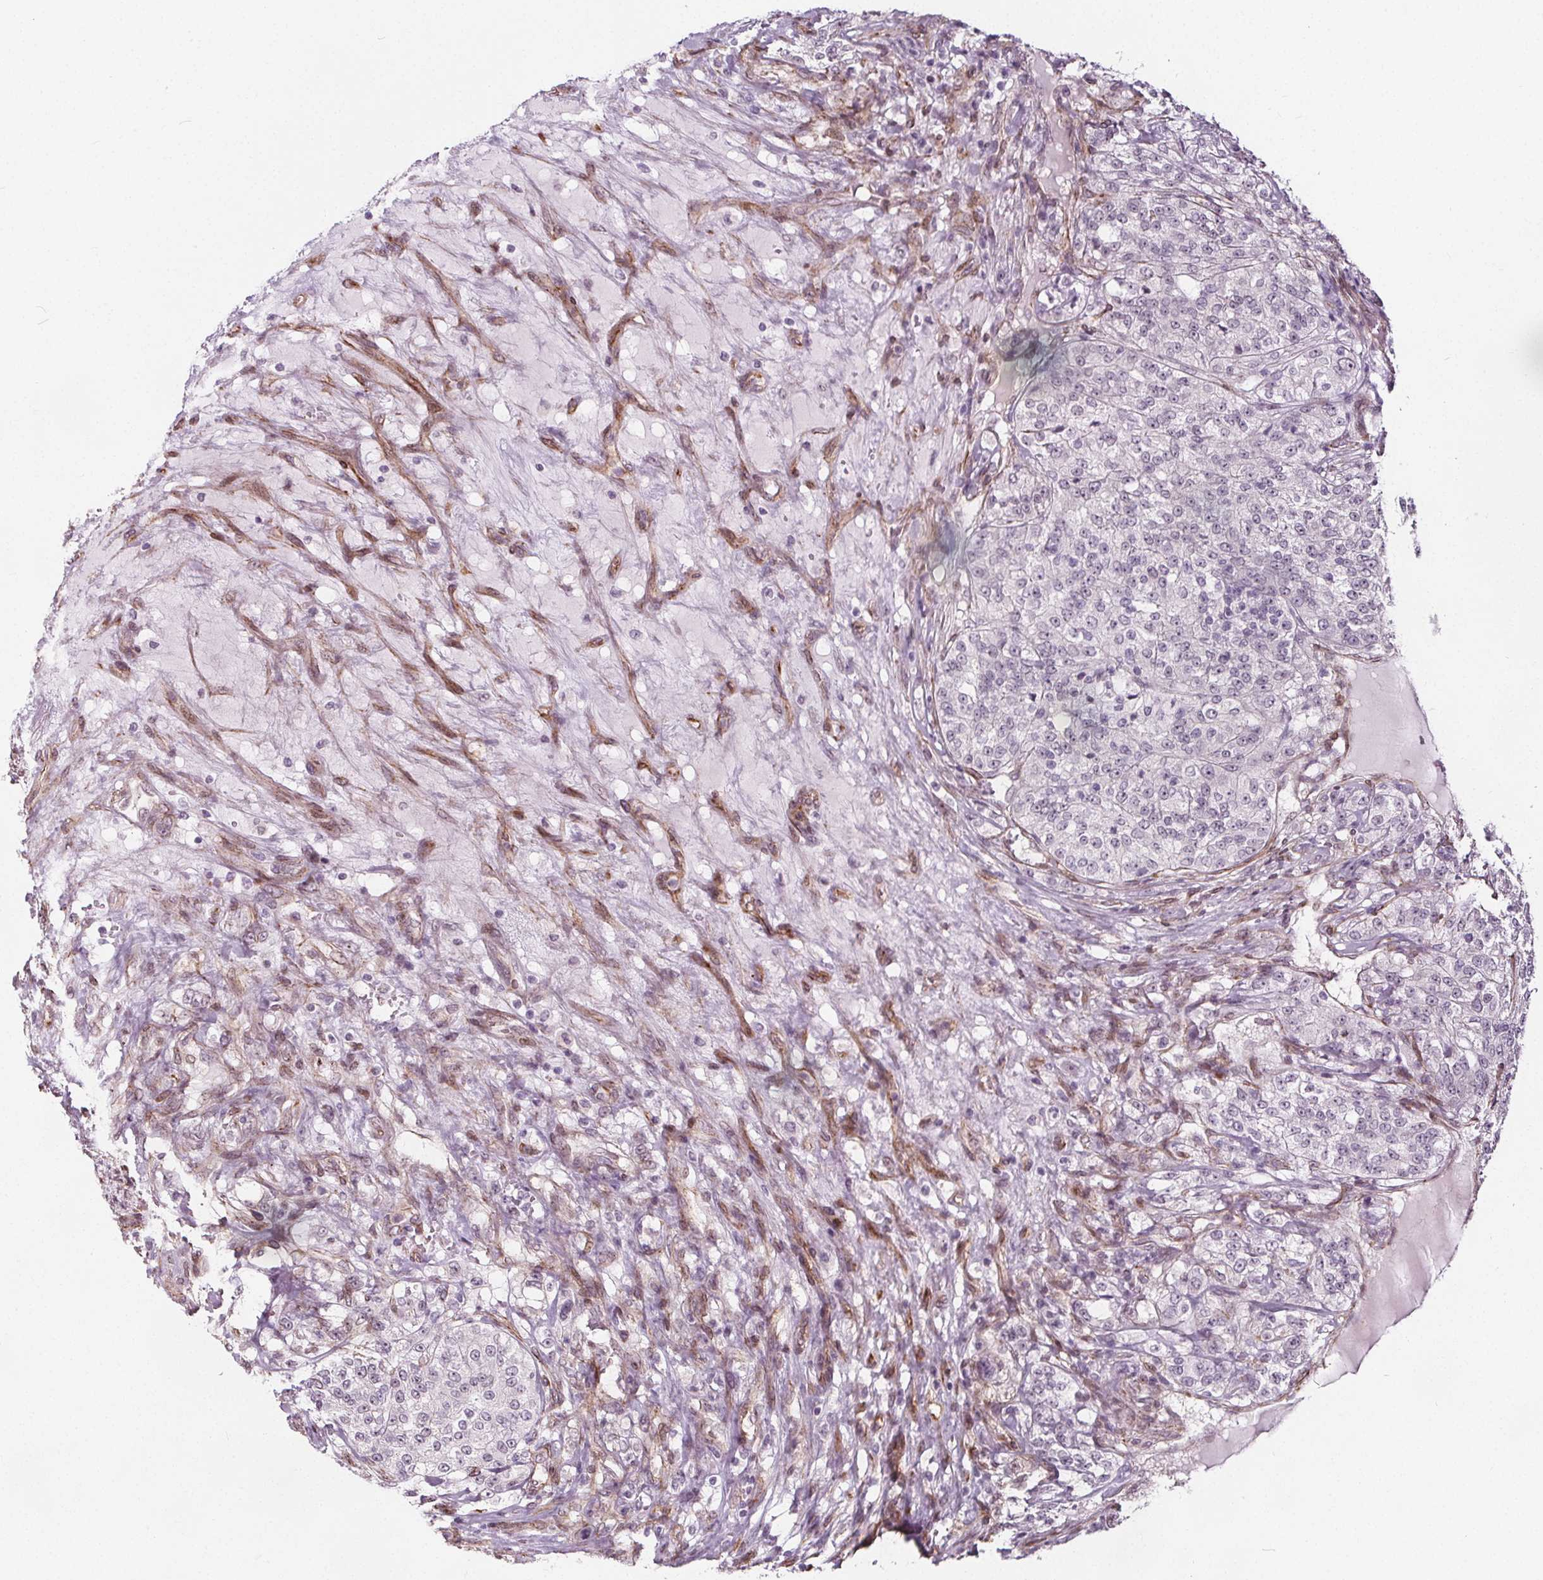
{"staining": {"intensity": "weak", "quantity": "<25%", "location": "nuclear"}, "tissue": "renal cancer", "cell_type": "Tumor cells", "image_type": "cancer", "snomed": [{"axis": "morphology", "description": "Adenocarcinoma, NOS"}, {"axis": "topography", "description": "Kidney"}], "caption": "Renal adenocarcinoma was stained to show a protein in brown. There is no significant positivity in tumor cells.", "gene": "HAS1", "patient": {"sex": "female", "age": 63}}